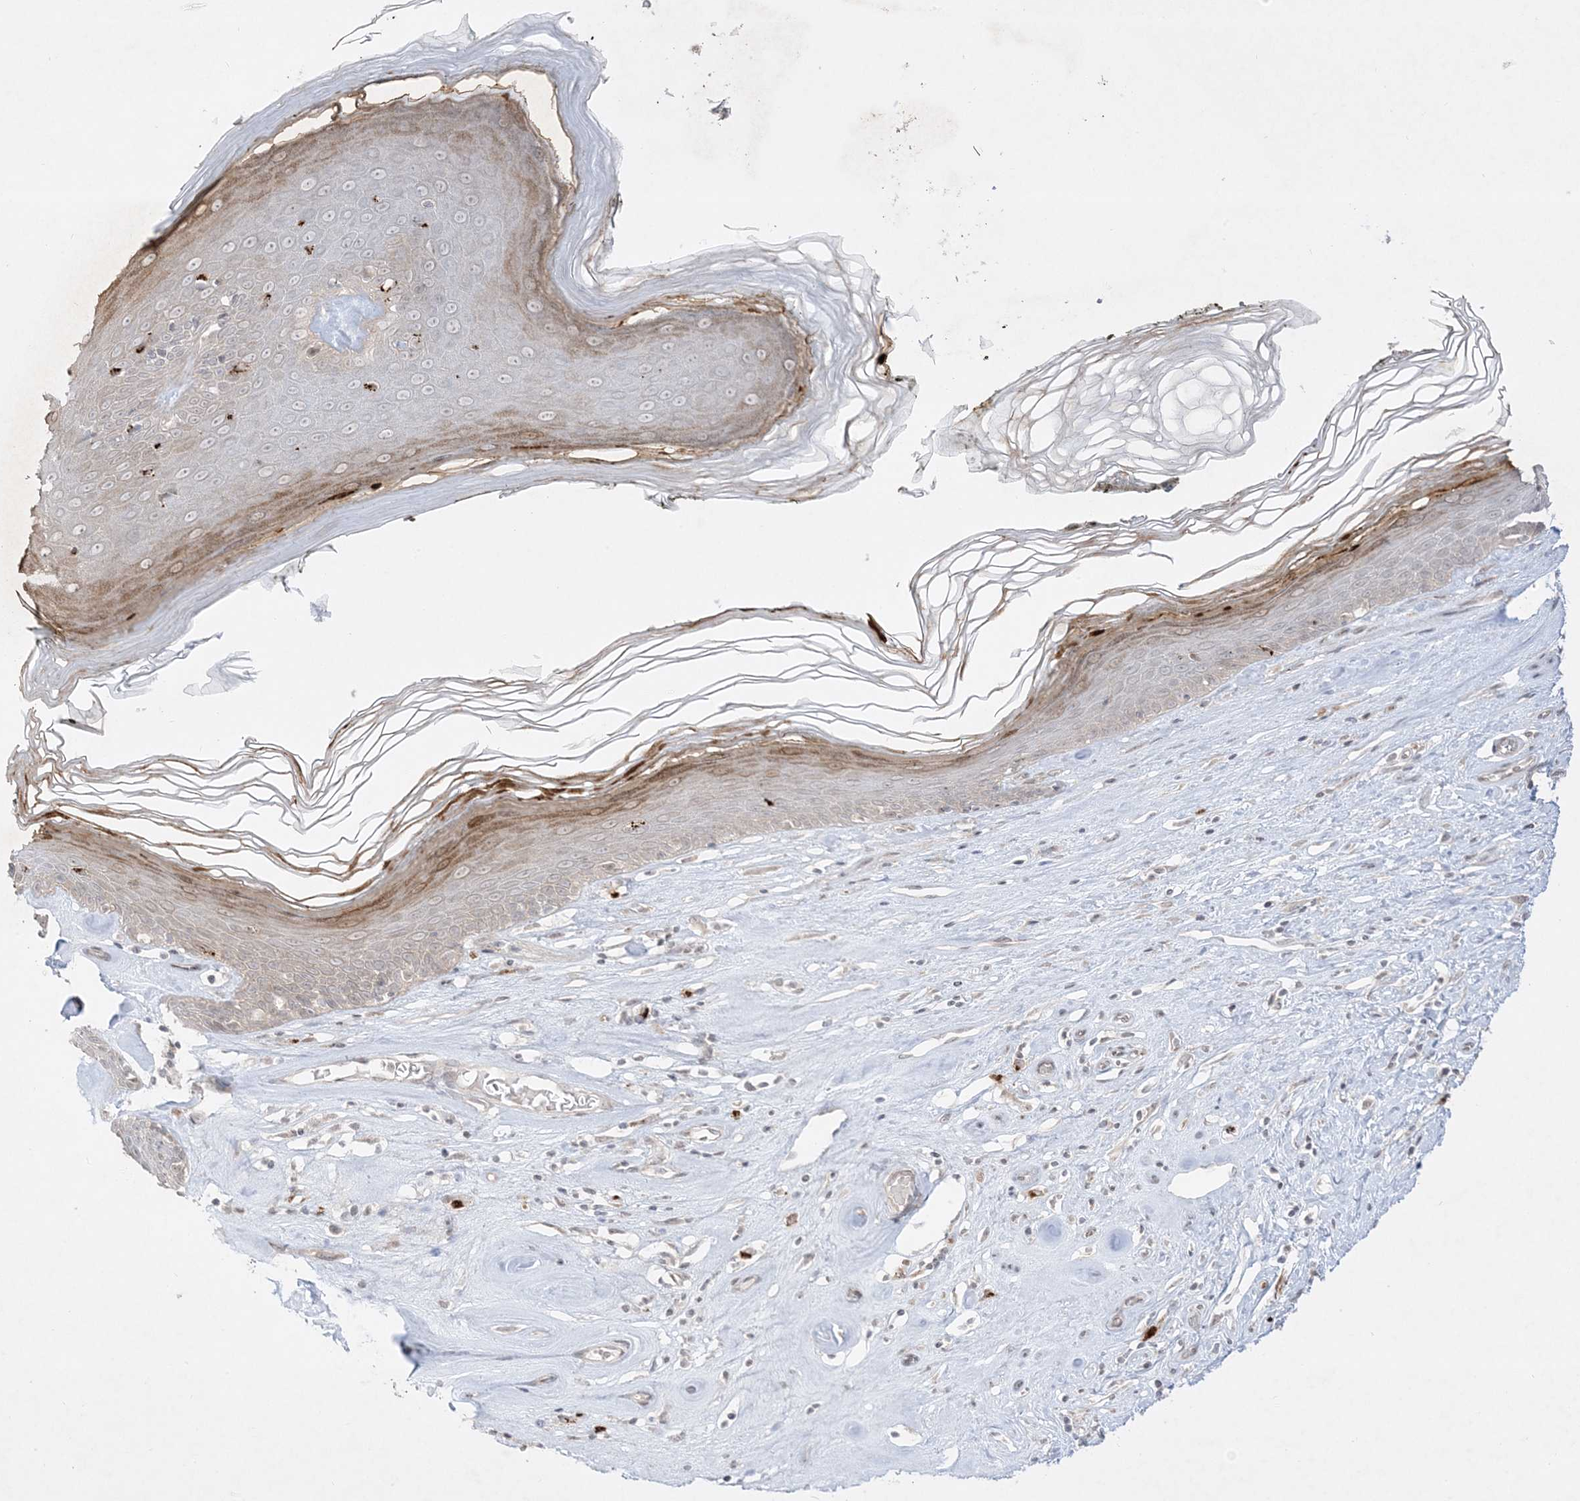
{"staining": {"intensity": "moderate", "quantity": ">75%", "location": "cytoplasmic/membranous,nuclear"}, "tissue": "skin", "cell_type": "Epidermal cells", "image_type": "normal", "snomed": [{"axis": "morphology", "description": "Normal tissue, NOS"}, {"axis": "morphology", "description": "Inflammation, NOS"}, {"axis": "topography", "description": "Vulva"}], "caption": "DAB immunohistochemical staining of unremarkable skin shows moderate cytoplasmic/membranous,nuclear protein expression in approximately >75% of epidermal cells. The staining is performed using DAB brown chromogen to label protein expression. The nuclei are counter-stained blue using hematoxylin.", "gene": "PTK6", "patient": {"sex": "female", "age": 84}}